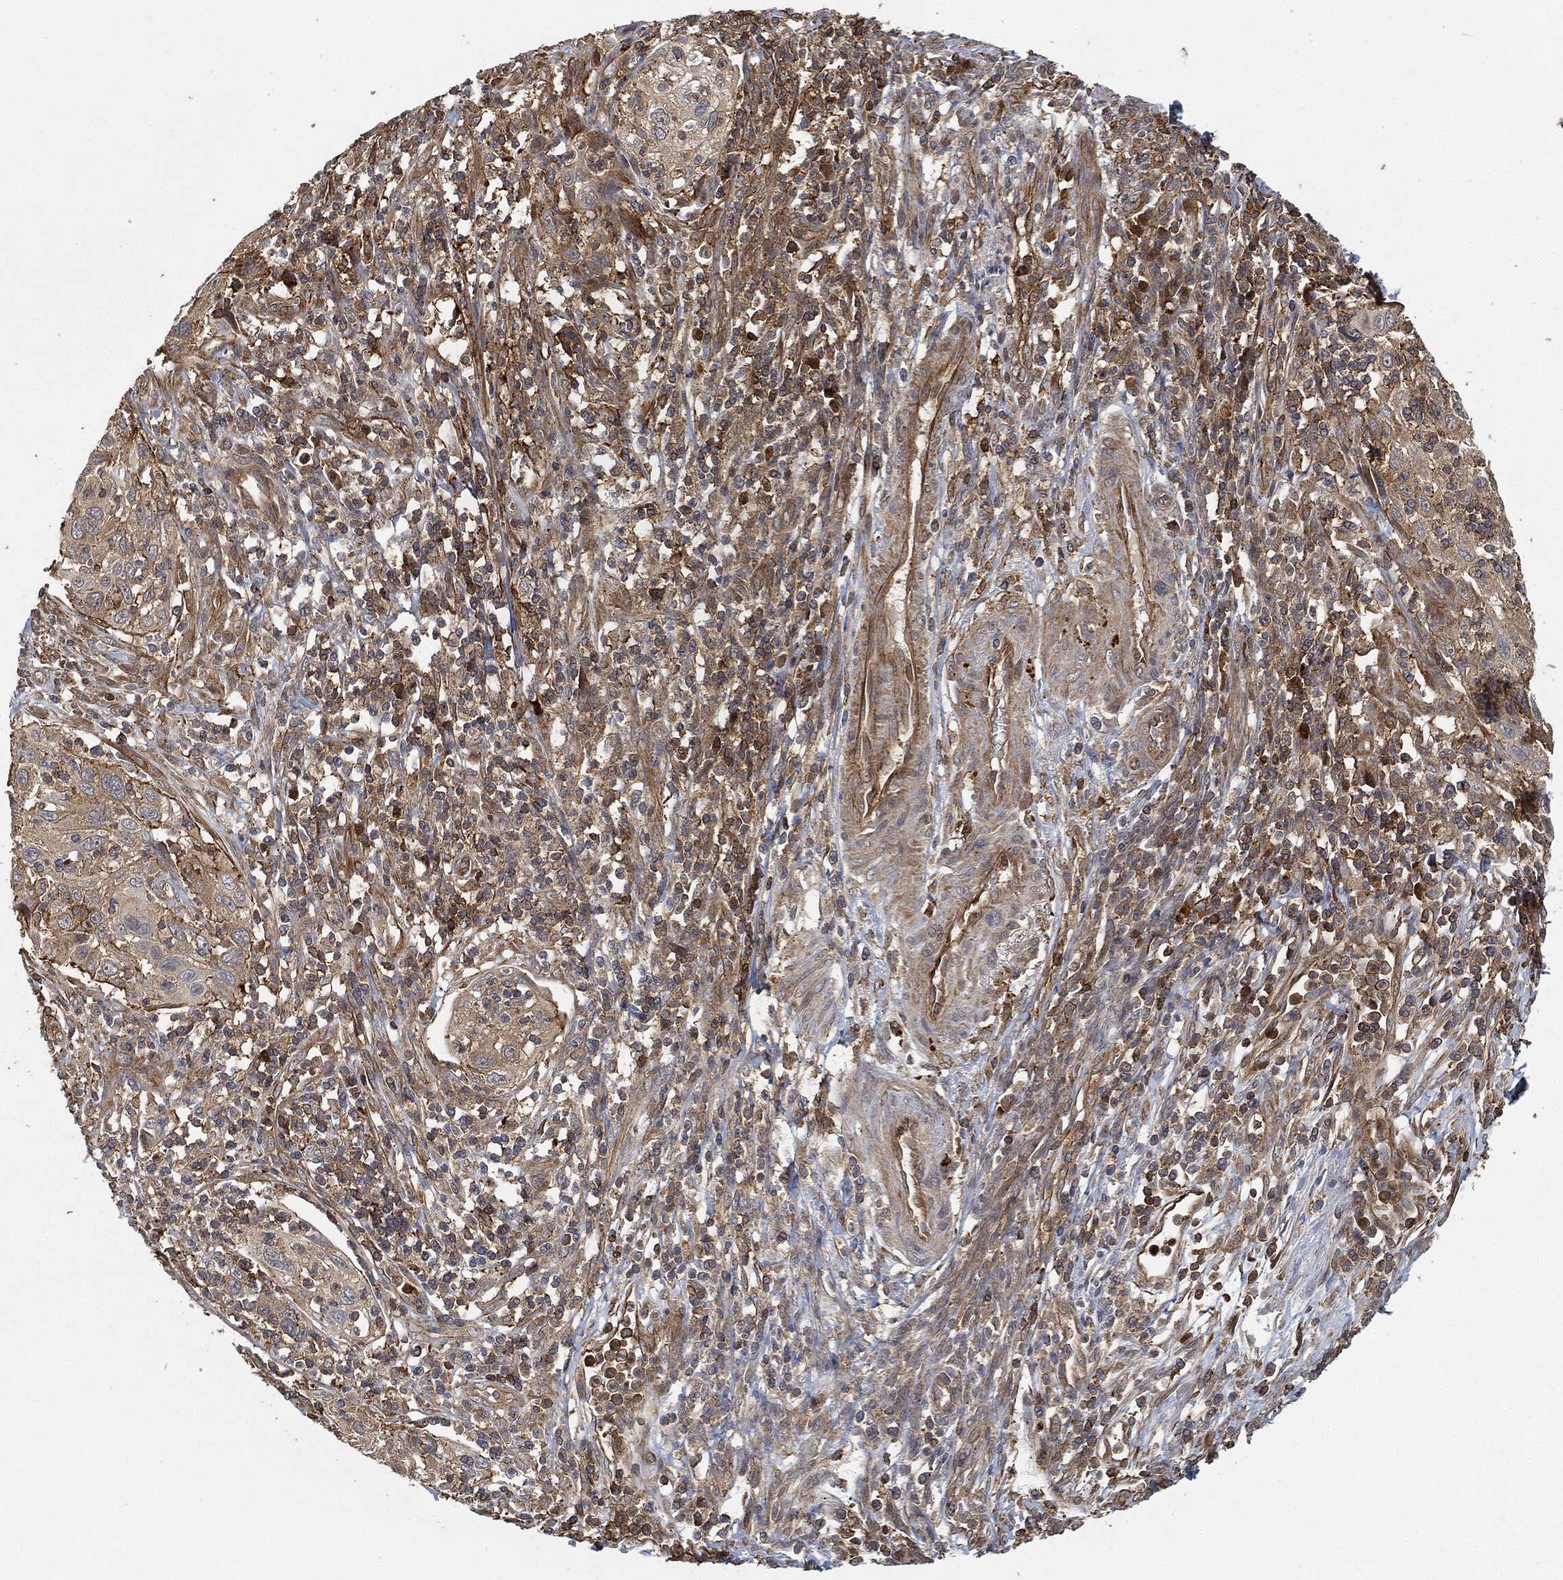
{"staining": {"intensity": "moderate", "quantity": "<25%", "location": "cytoplasmic/membranous"}, "tissue": "cervical cancer", "cell_type": "Tumor cells", "image_type": "cancer", "snomed": [{"axis": "morphology", "description": "Squamous cell carcinoma, NOS"}, {"axis": "topography", "description": "Cervix"}], "caption": "Cervical cancer (squamous cell carcinoma) tissue demonstrates moderate cytoplasmic/membranous expression in approximately <25% of tumor cells, visualized by immunohistochemistry.", "gene": "TPT1", "patient": {"sex": "female", "age": 70}}